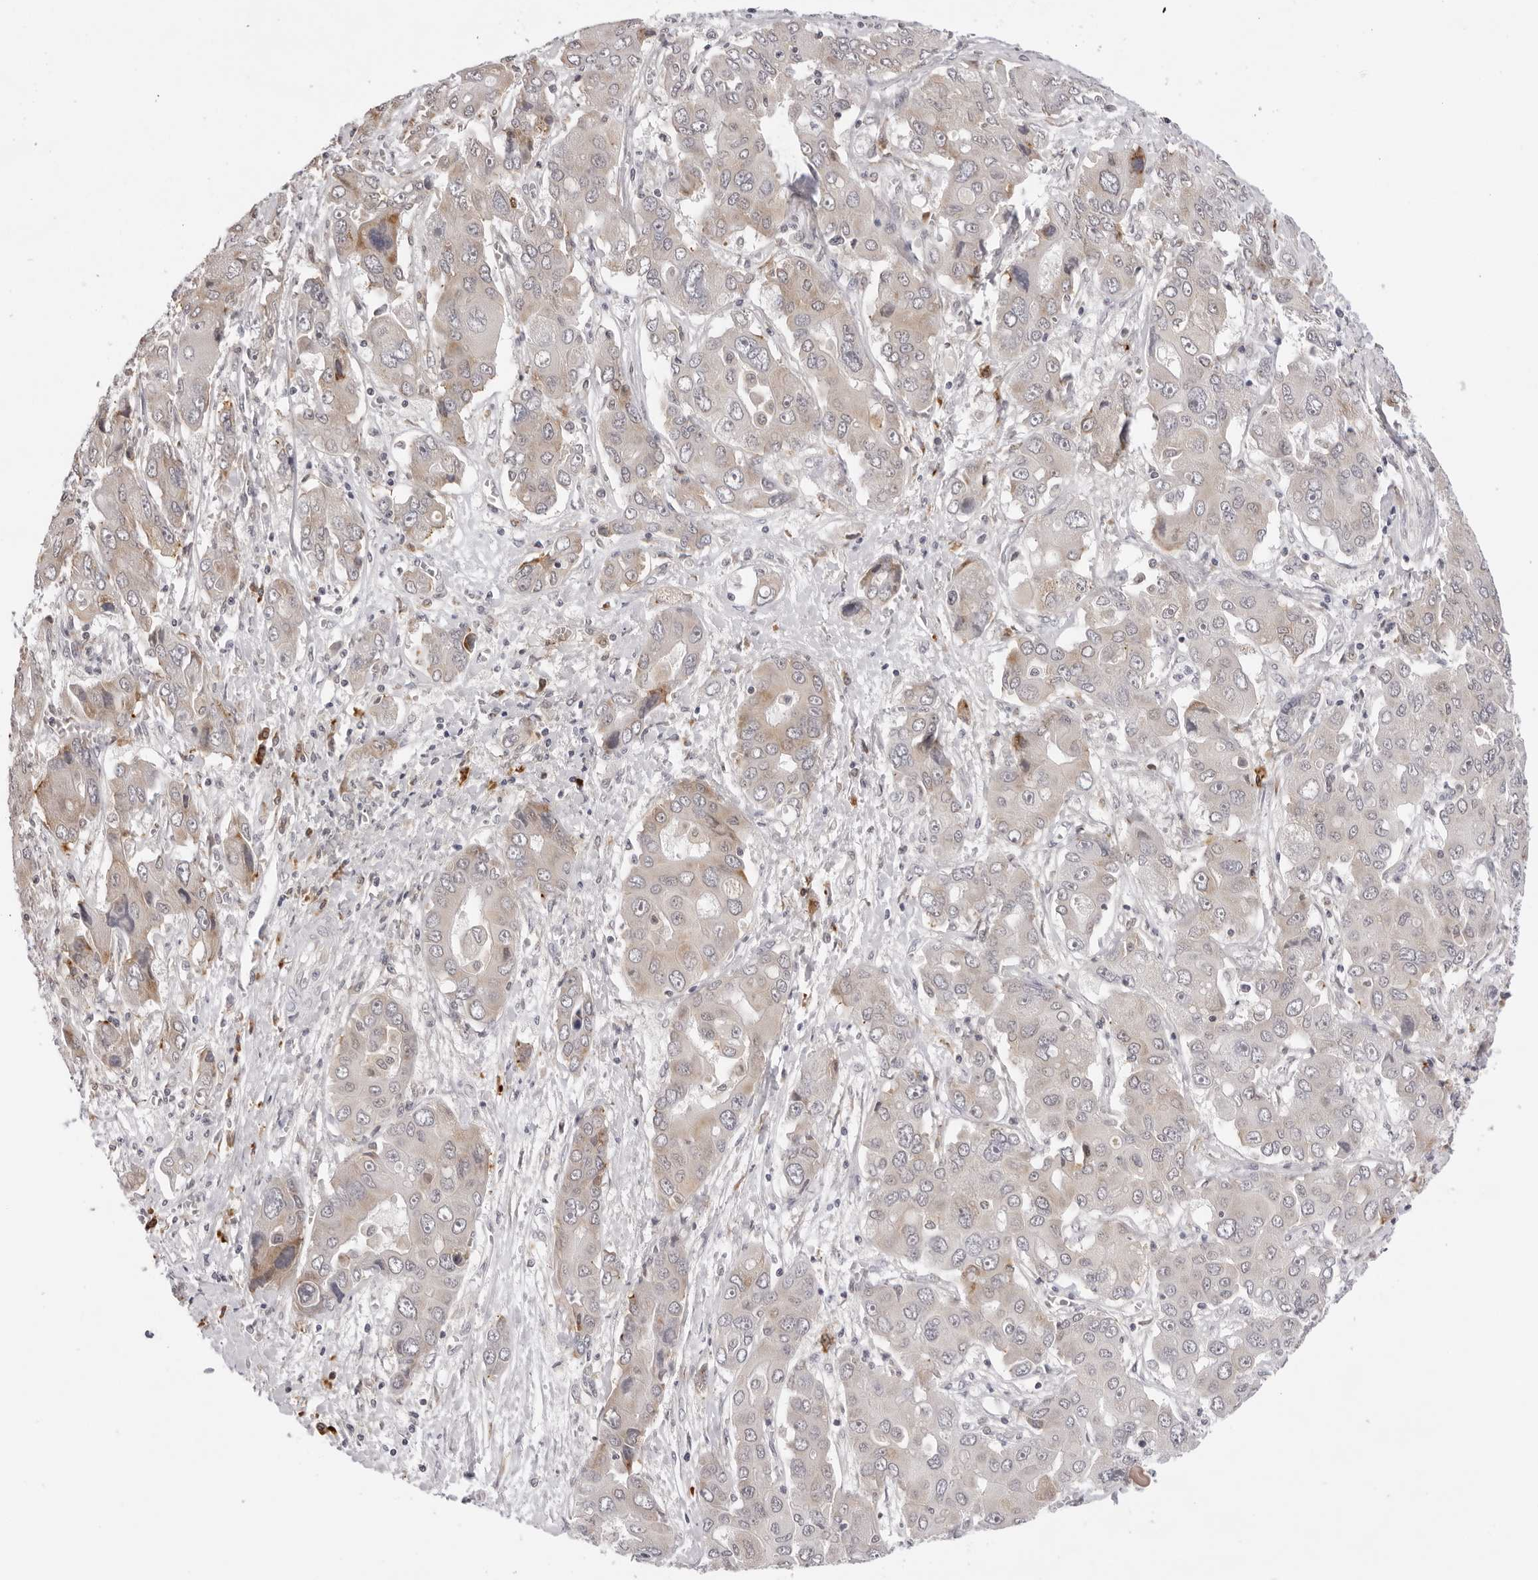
{"staining": {"intensity": "weak", "quantity": "<25%", "location": "cytoplasmic/membranous"}, "tissue": "liver cancer", "cell_type": "Tumor cells", "image_type": "cancer", "snomed": [{"axis": "morphology", "description": "Cholangiocarcinoma"}, {"axis": "topography", "description": "Liver"}], "caption": "Protein analysis of cholangiocarcinoma (liver) displays no significant positivity in tumor cells. (DAB (3,3'-diaminobenzidine) immunohistochemistry with hematoxylin counter stain).", "gene": "IL17RA", "patient": {"sex": "male", "age": 67}}